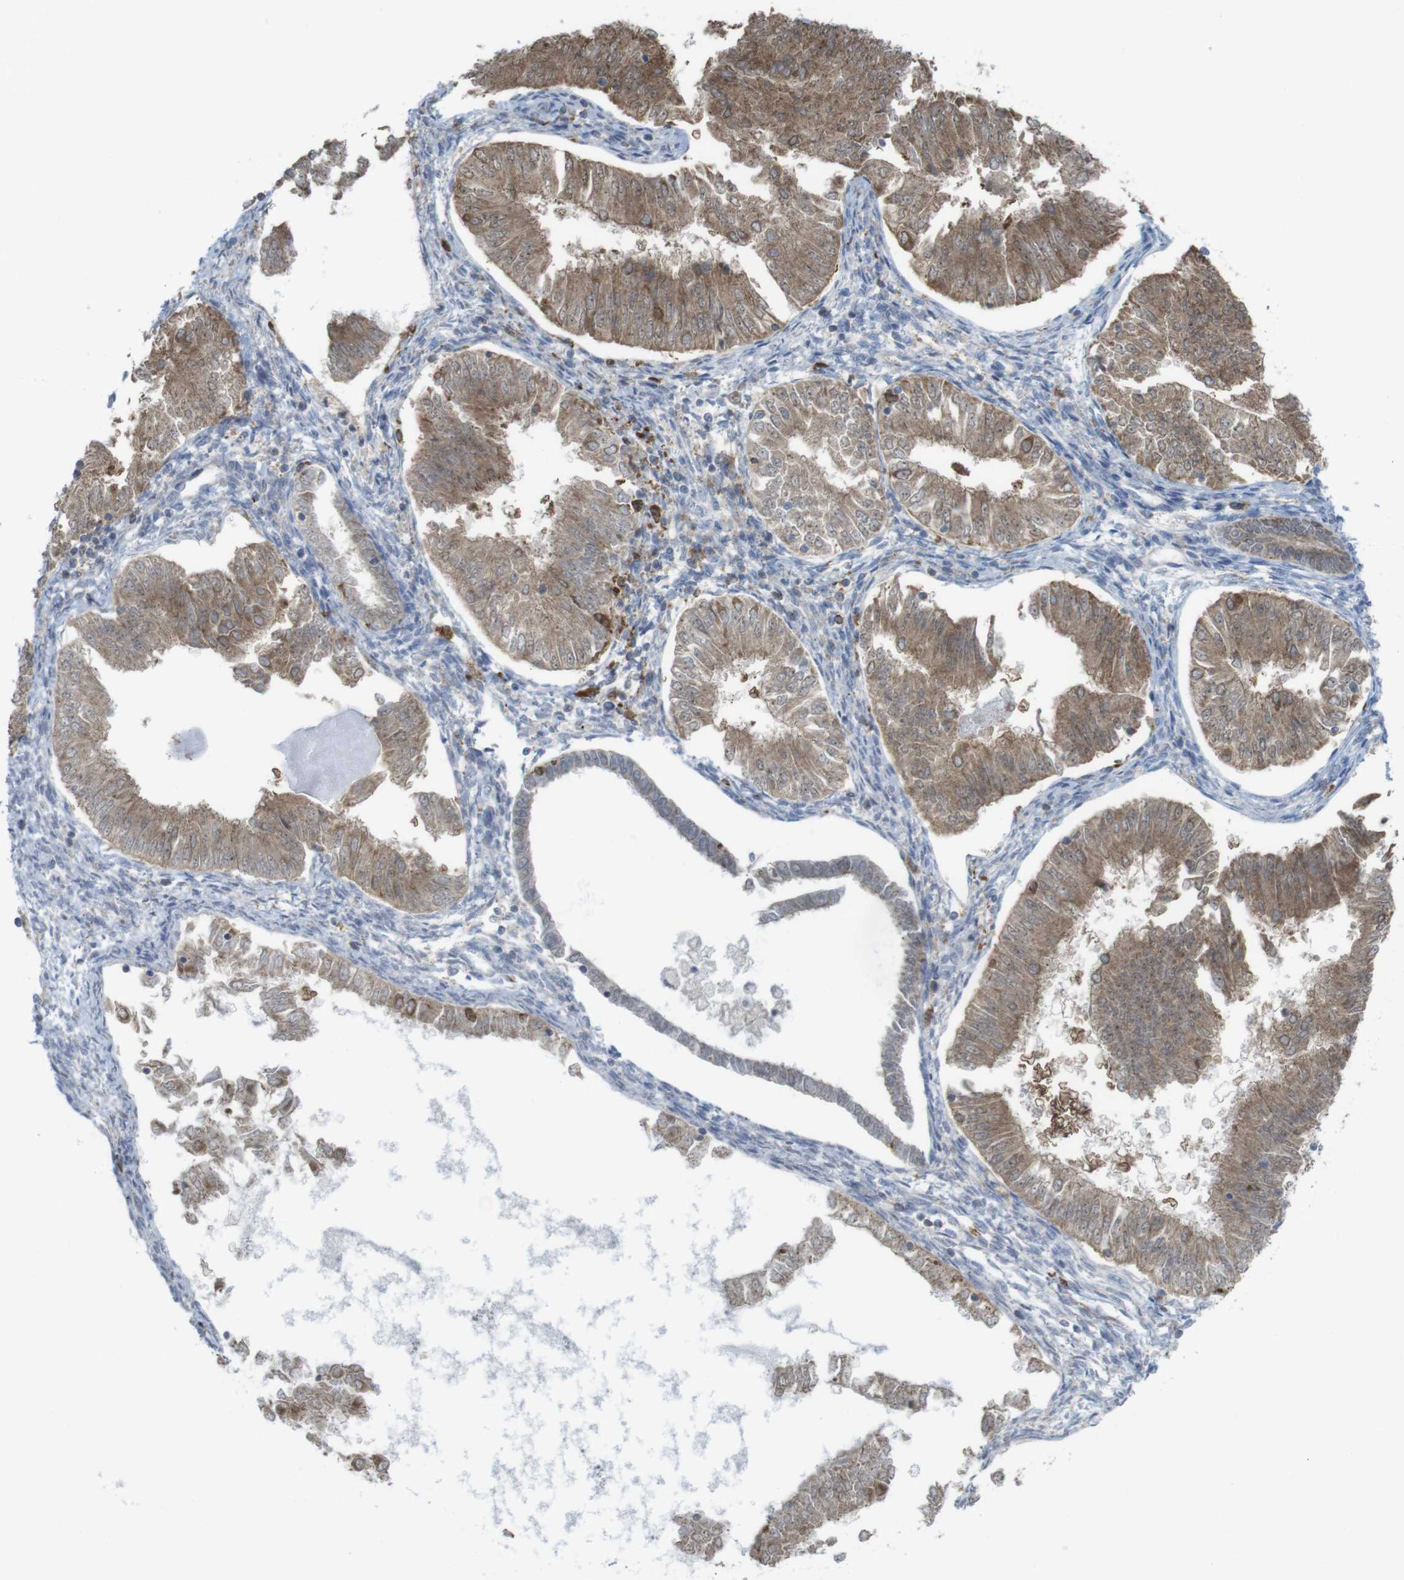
{"staining": {"intensity": "moderate", "quantity": ">75%", "location": "cytoplasmic/membranous"}, "tissue": "endometrial cancer", "cell_type": "Tumor cells", "image_type": "cancer", "snomed": [{"axis": "morphology", "description": "Adenocarcinoma, NOS"}, {"axis": "topography", "description": "Endometrium"}], "caption": "Immunohistochemical staining of endometrial cancer demonstrates moderate cytoplasmic/membranous protein staining in approximately >75% of tumor cells.", "gene": "PRKCD", "patient": {"sex": "female", "age": 53}}